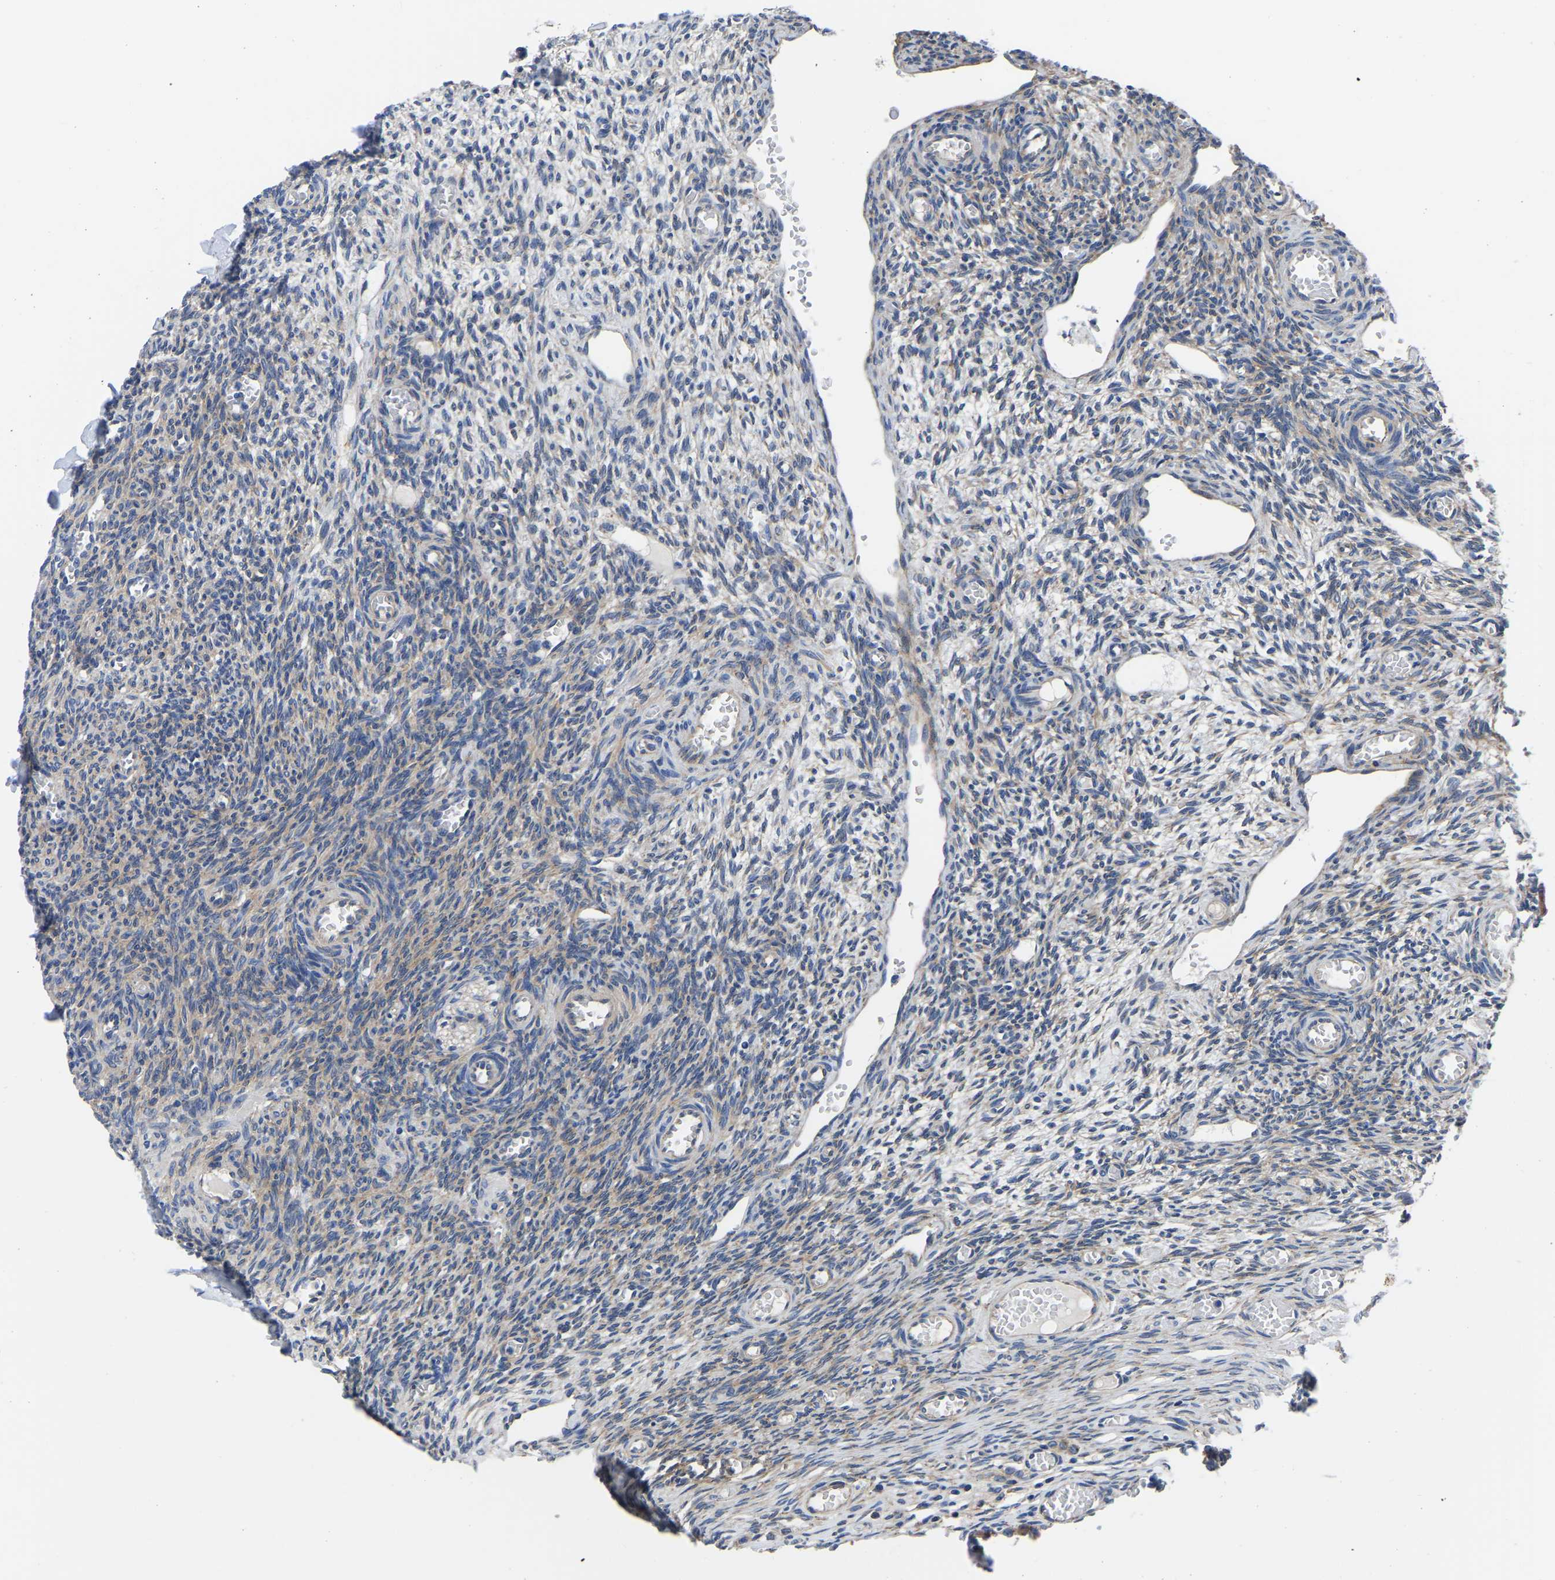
{"staining": {"intensity": "weak", "quantity": ">75%", "location": "cytoplasmic/membranous"}, "tissue": "ovary", "cell_type": "Ovarian stroma cells", "image_type": "normal", "snomed": [{"axis": "morphology", "description": "Normal tissue, NOS"}, {"axis": "topography", "description": "Ovary"}], "caption": "Protein staining exhibits weak cytoplasmic/membranous expression in approximately >75% of ovarian stroma cells in normal ovary.", "gene": "TFG", "patient": {"sex": "female", "age": 27}}